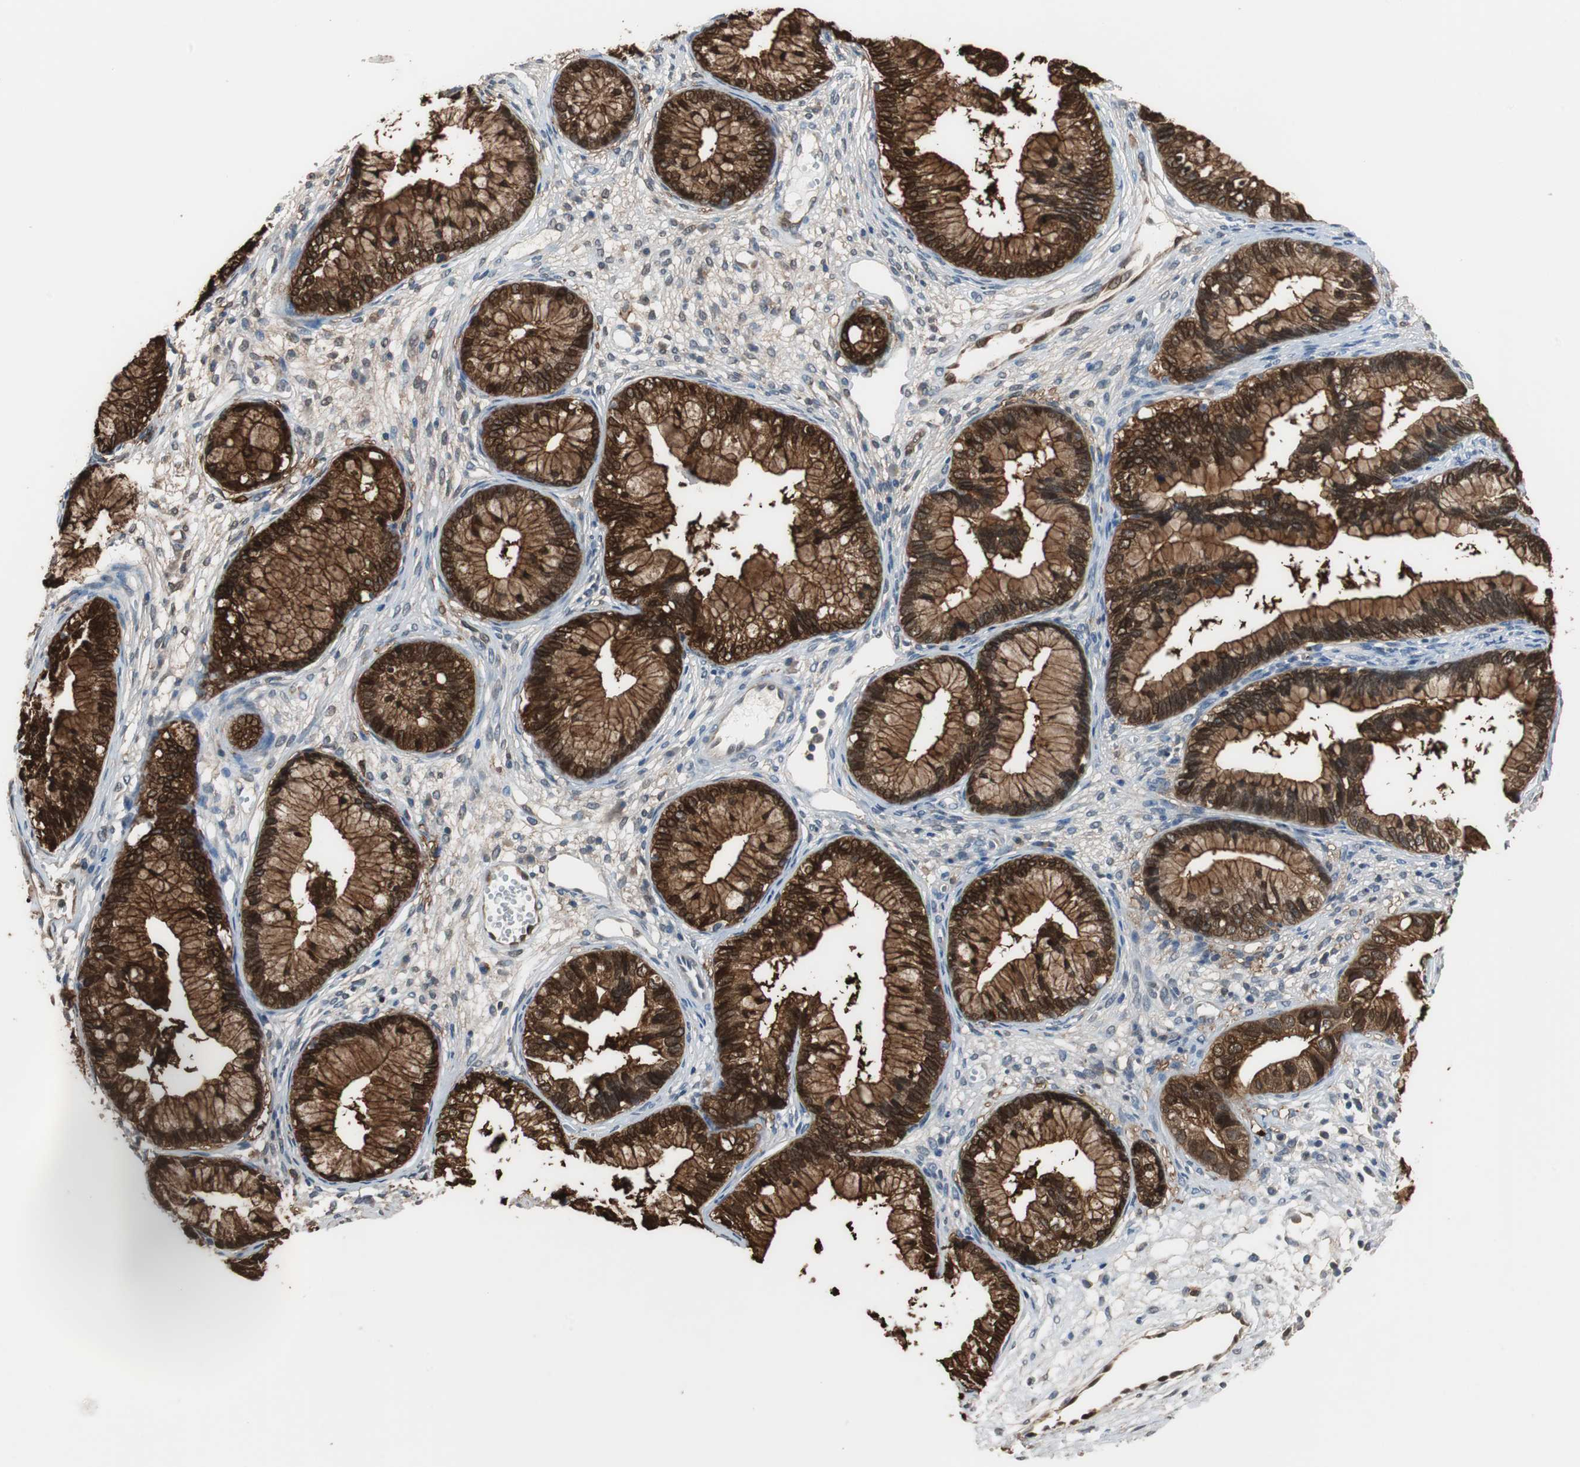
{"staining": {"intensity": "strong", "quantity": ">75%", "location": "cytoplasmic/membranous,nuclear"}, "tissue": "cervical cancer", "cell_type": "Tumor cells", "image_type": "cancer", "snomed": [{"axis": "morphology", "description": "Adenocarcinoma, NOS"}, {"axis": "topography", "description": "Cervix"}], "caption": "A brown stain shows strong cytoplasmic/membranous and nuclear staining of a protein in human adenocarcinoma (cervical) tumor cells. Using DAB (3,3'-diaminobenzidine) (brown) and hematoxylin (blue) stains, captured at high magnification using brightfield microscopy.", "gene": "ANXA4", "patient": {"sex": "female", "age": 44}}